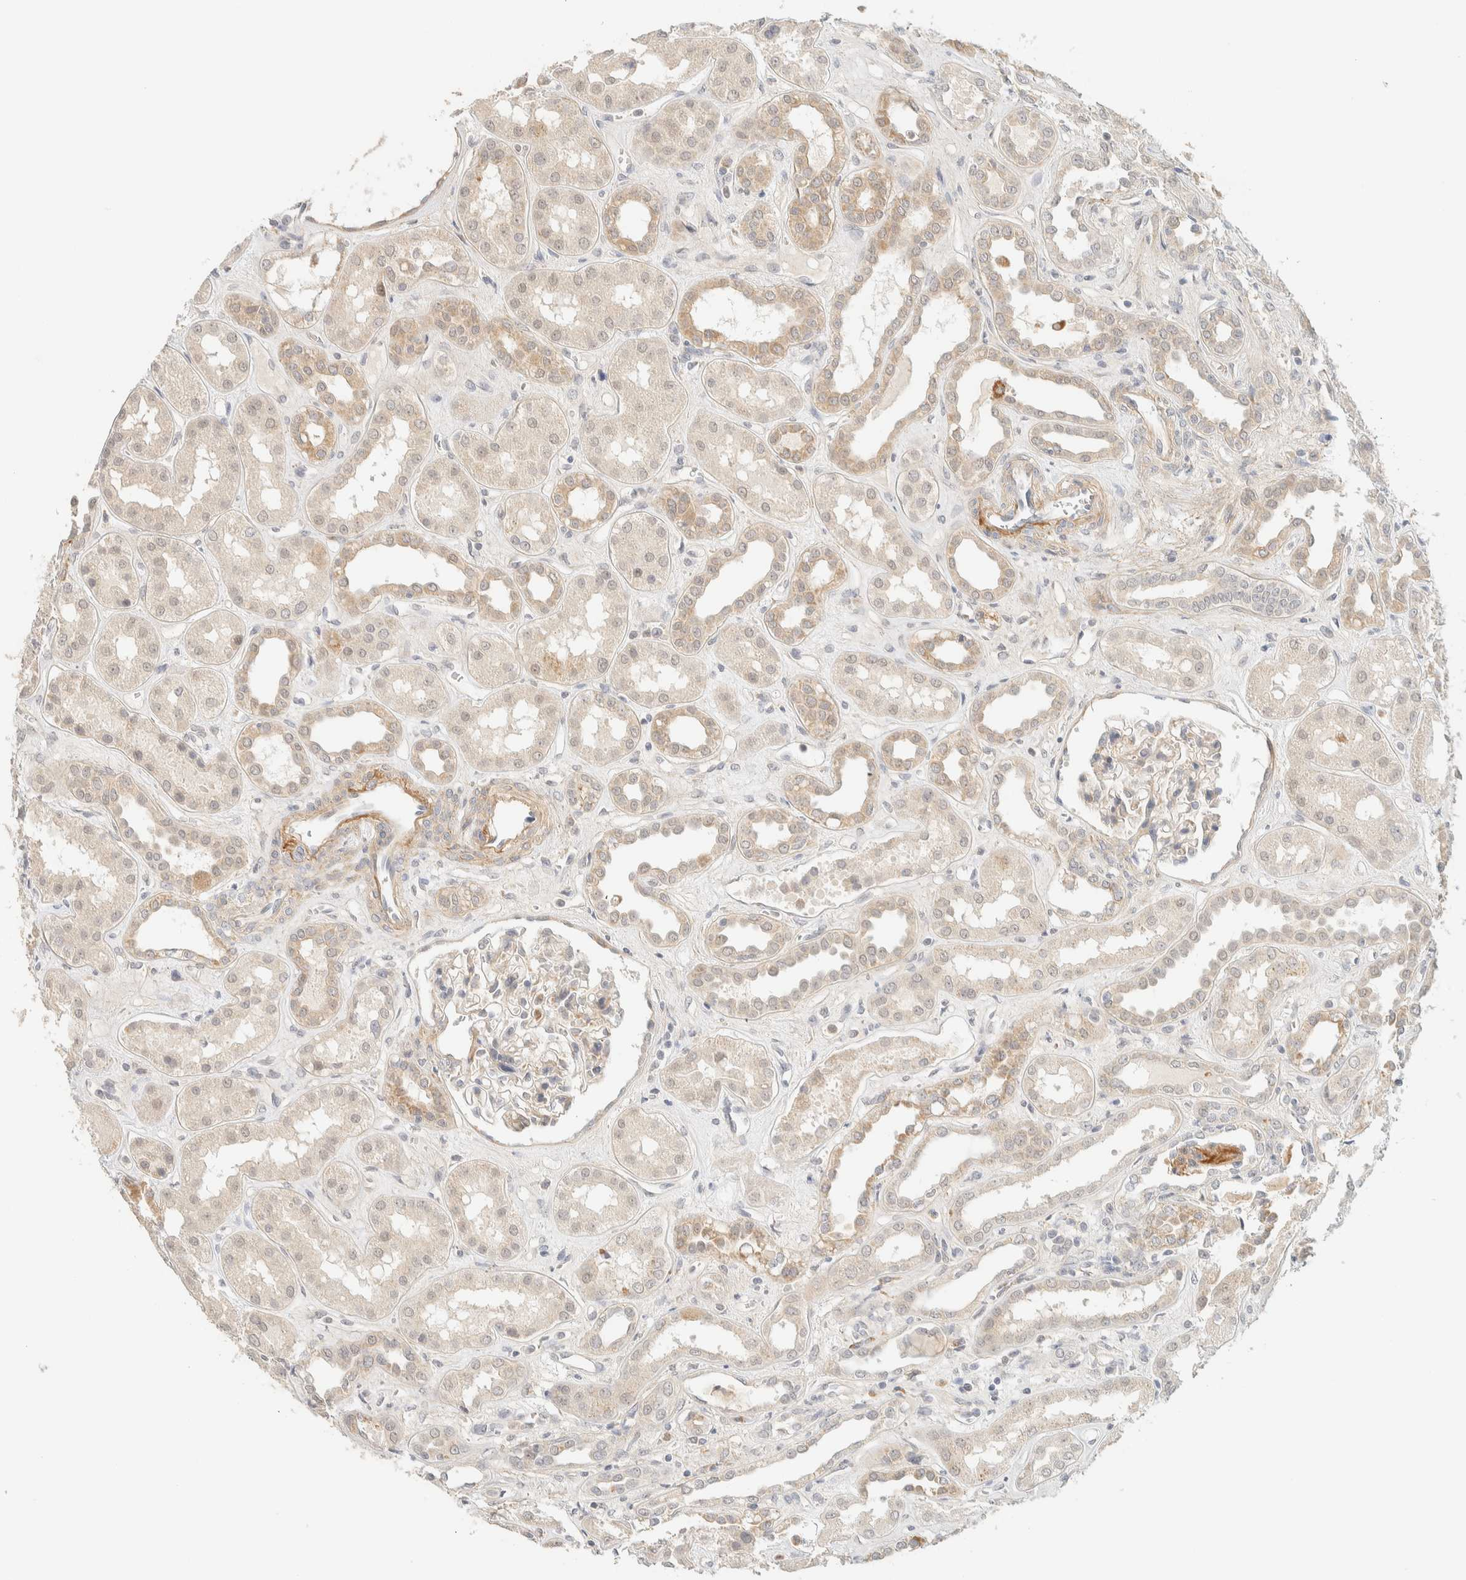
{"staining": {"intensity": "negative", "quantity": "none", "location": "none"}, "tissue": "kidney", "cell_type": "Cells in glomeruli", "image_type": "normal", "snomed": [{"axis": "morphology", "description": "Normal tissue, NOS"}, {"axis": "topography", "description": "Kidney"}], "caption": "Immunohistochemistry (IHC) image of unremarkable kidney stained for a protein (brown), which demonstrates no positivity in cells in glomeruli. (DAB (3,3'-diaminobenzidine) immunohistochemistry, high magnification).", "gene": "TNK1", "patient": {"sex": "male", "age": 59}}